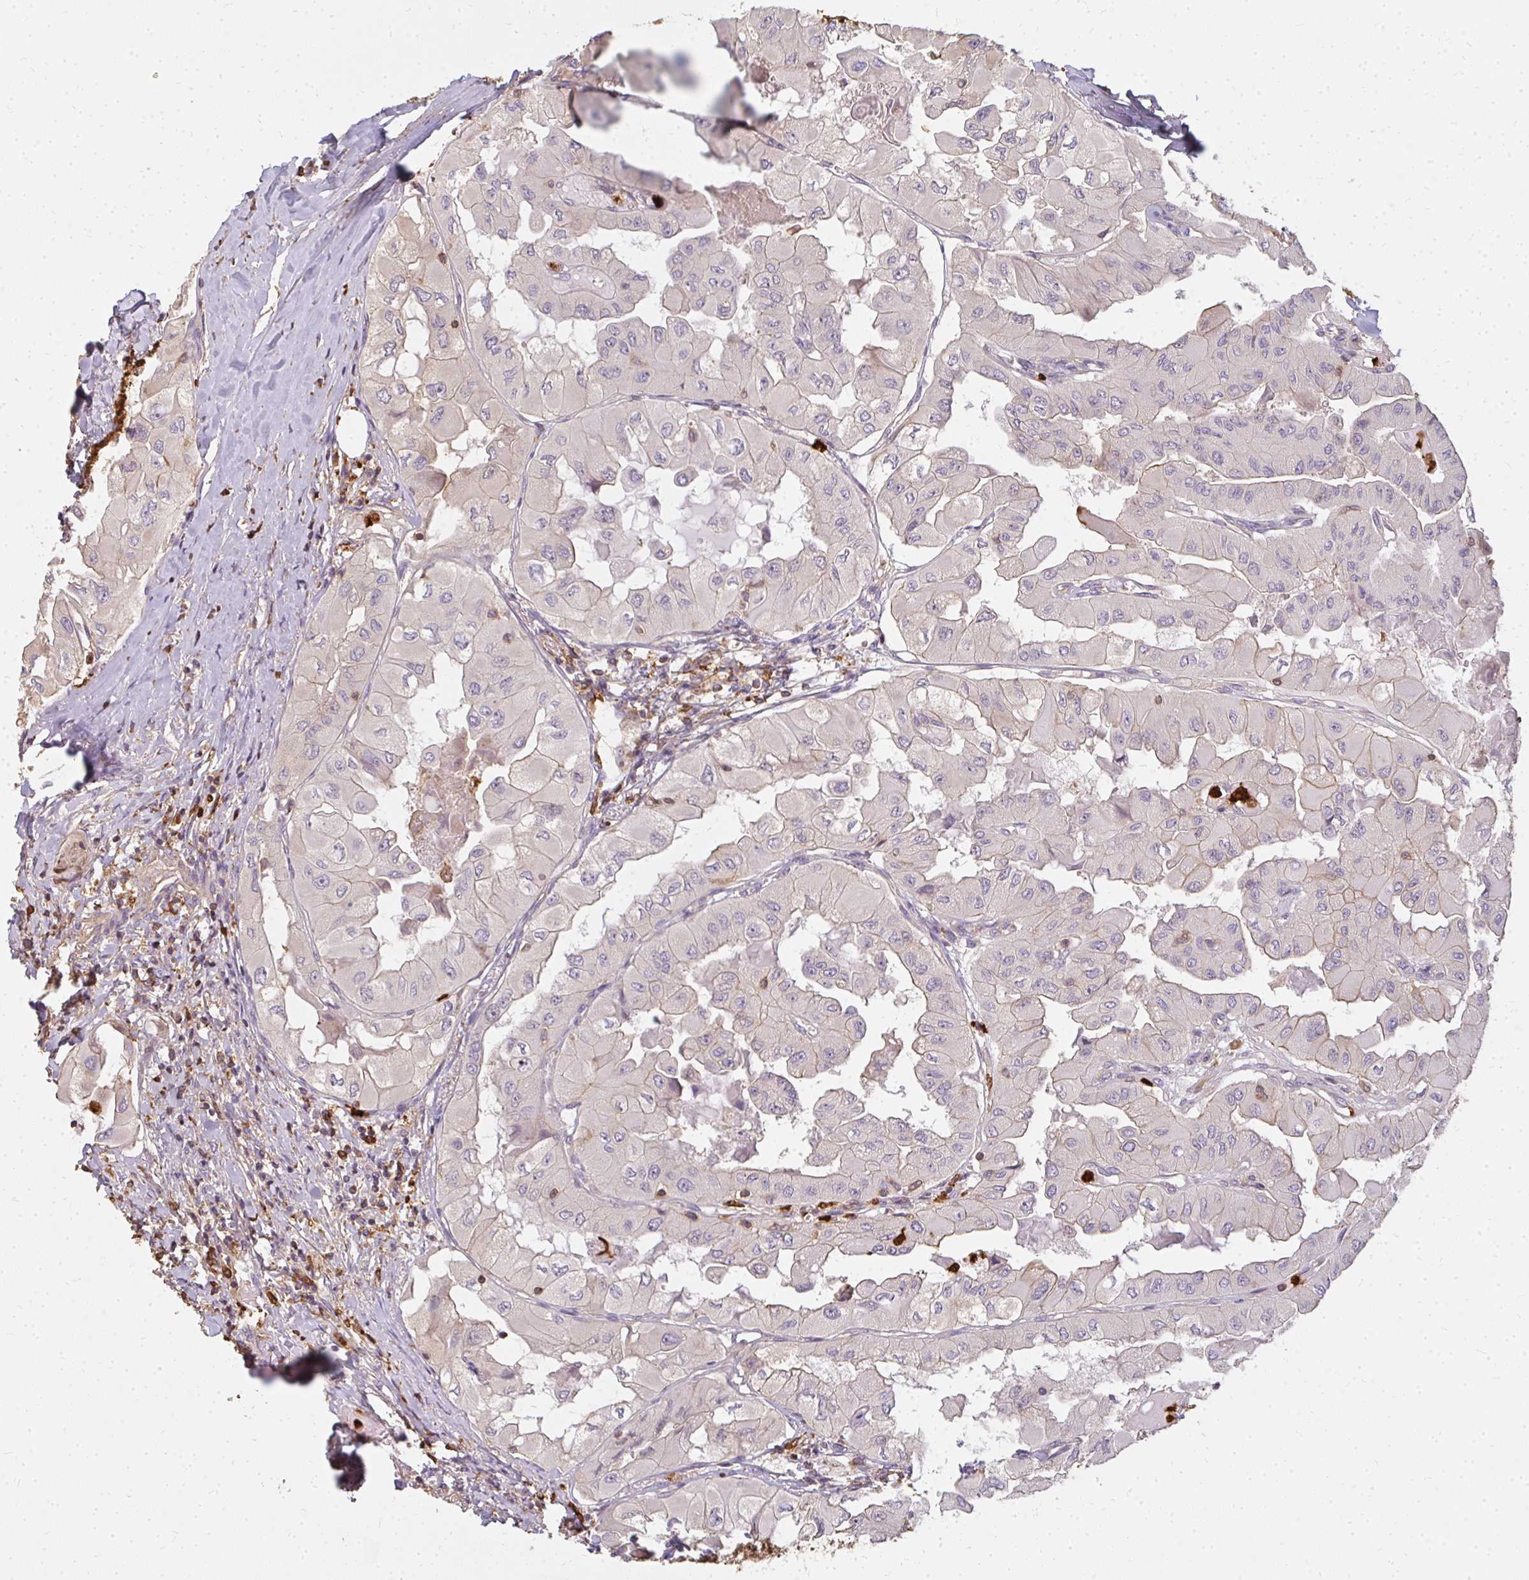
{"staining": {"intensity": "negative", "quantity": "none", "location": "none"}, "tissue": "thyroid cancer", "cell_type": "Tumor cells", "image_type": "cancer", "snomed": [{"axis": "morphology", "description": "Normal tissue, NOS"}, {"axis": "morphology", "description": "Papillary adenocarcinoma, NOS"}, {"axis": "topography", "description": "Thyroid gland"}], "caption": "Tumor cells are negative for brown protein staining in thyroid cancer (papillary adenocarcinoma). The staining was performed using DAB (3,3'-diaminobenzidine) to visualize the protein expression in brown, while the nuclei were stained in blue with hematoxylin (Magnification: 20x).", "gene": "CNTRL", "patient": {"sex": "female", "age": 59}}